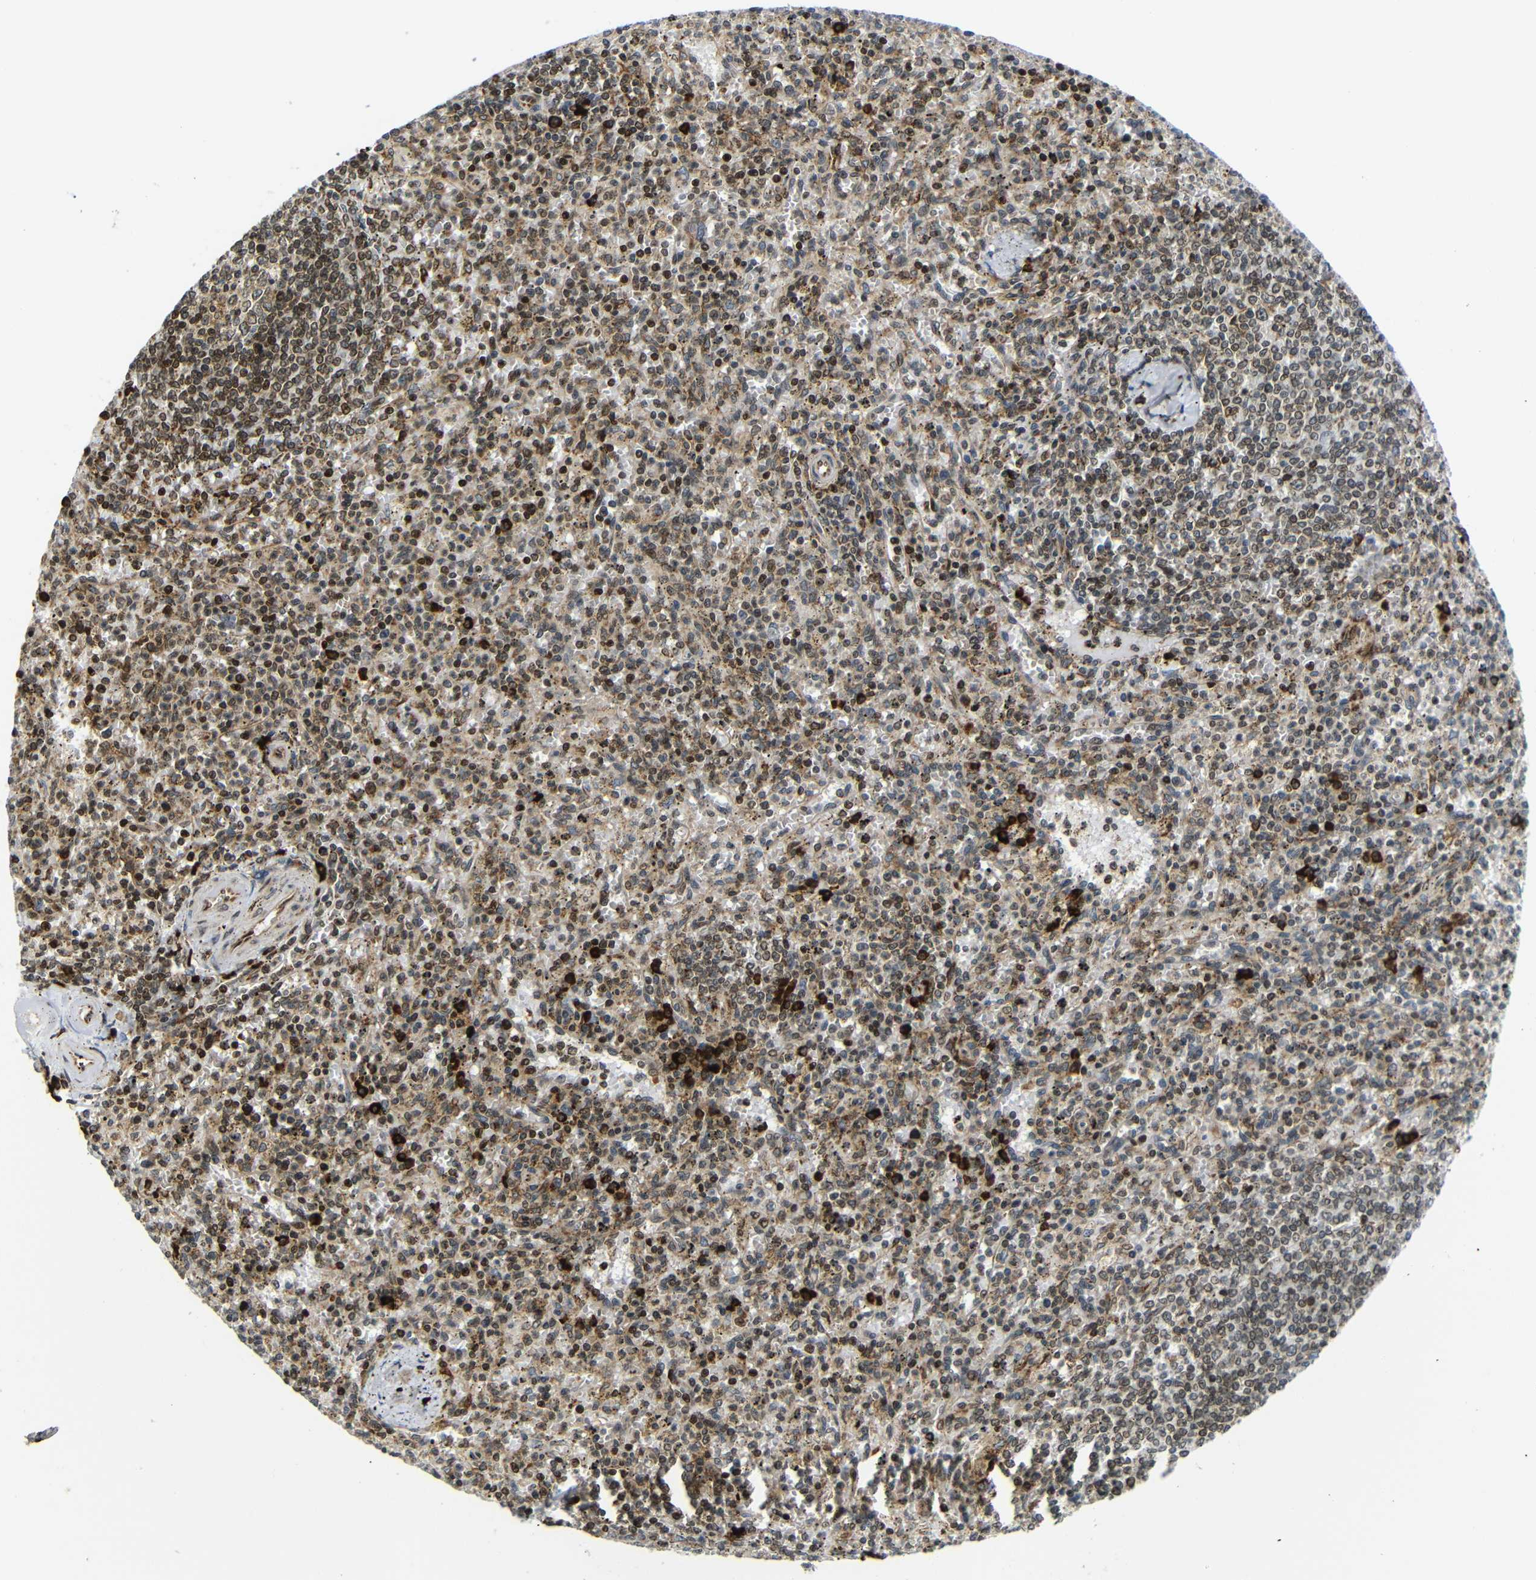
{"staining": {"intensity": "moderate", "quantity": "25%-75%", "location": "cytoplasmic/membranous,nuclear"}, "tissue": "spleen", "cell_type": "Cells in red pulp", "image_type": "normal", "snomed": [{"axis": "morphology", "description": "Normal tissue, NOS"}, {"axis": "topography", "description": "Spleen"}], "caption": "A micrograph of spleen stained for a protein exhibits moderate cytoplasmic/membranous,nuclear brown staining in cells in red pulp. The staining is performed using DAB brown chromogen to label protein expression. The nuclei are counter-stained blue using hematoxylin.", "gene": "SPCS2", "patient": {"sex": "male", "age": 72}}